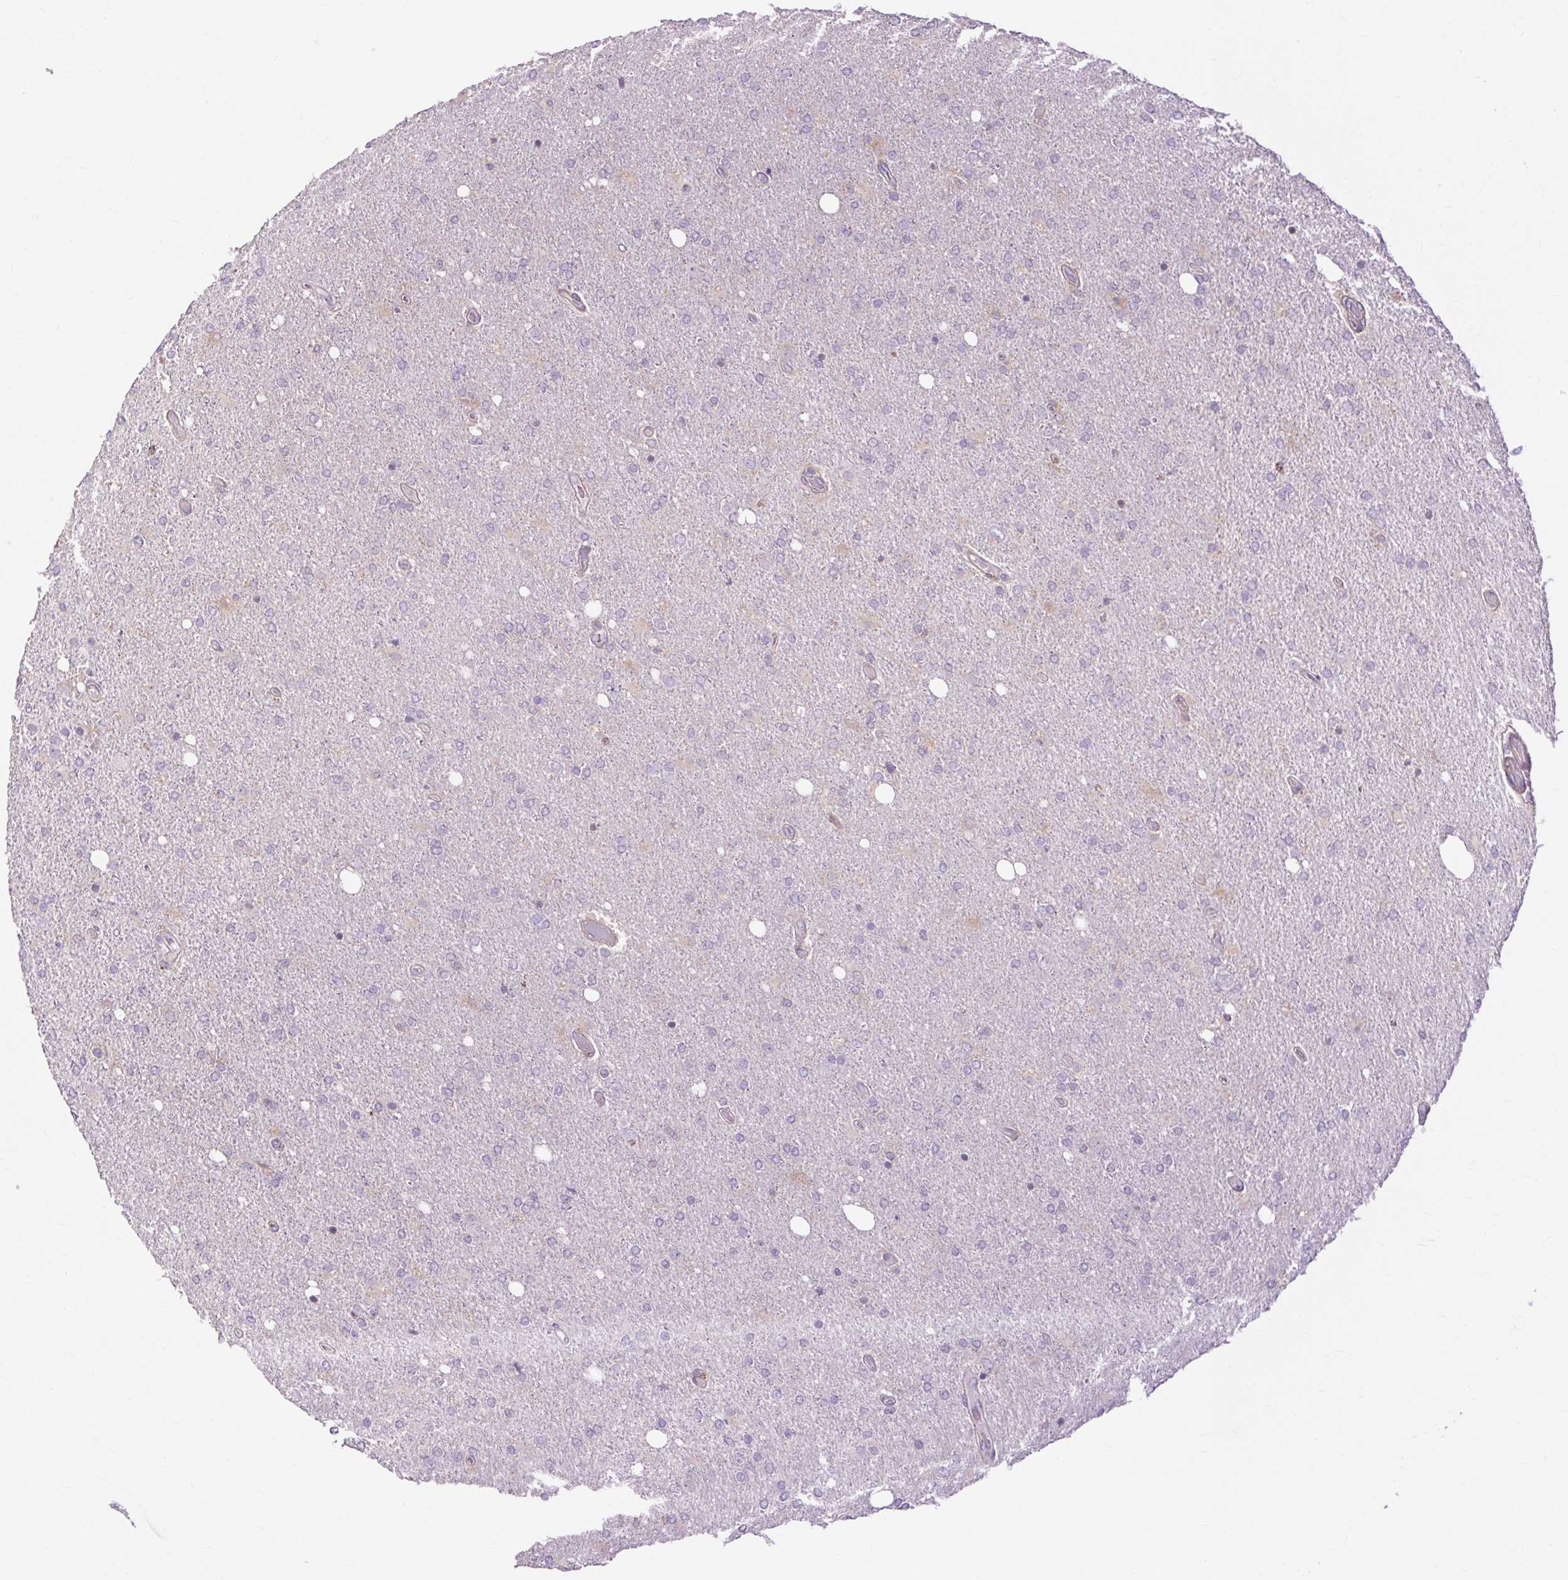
{"staining": {"intensity": "negative", "quantity": "none", "location": "none"}, "tissue": "glioma", "cell_type": "Tumor cells", "image_type": "cancer", "snomed": [{"axis": "morphology", "description": "Glioma, malignant, High grade"}, {"axis": "topography", "description": "Cerebral cortex"}], "caption": "High magnification brightfield microscopy of malignant glioma (high-grade) stained with DAB (brown) and counterstained with hematoxylin (blue): tumor cells show no significant positivity.", "gene": "SOWAHC", "patient": {"sex": "male", "age": 70}}